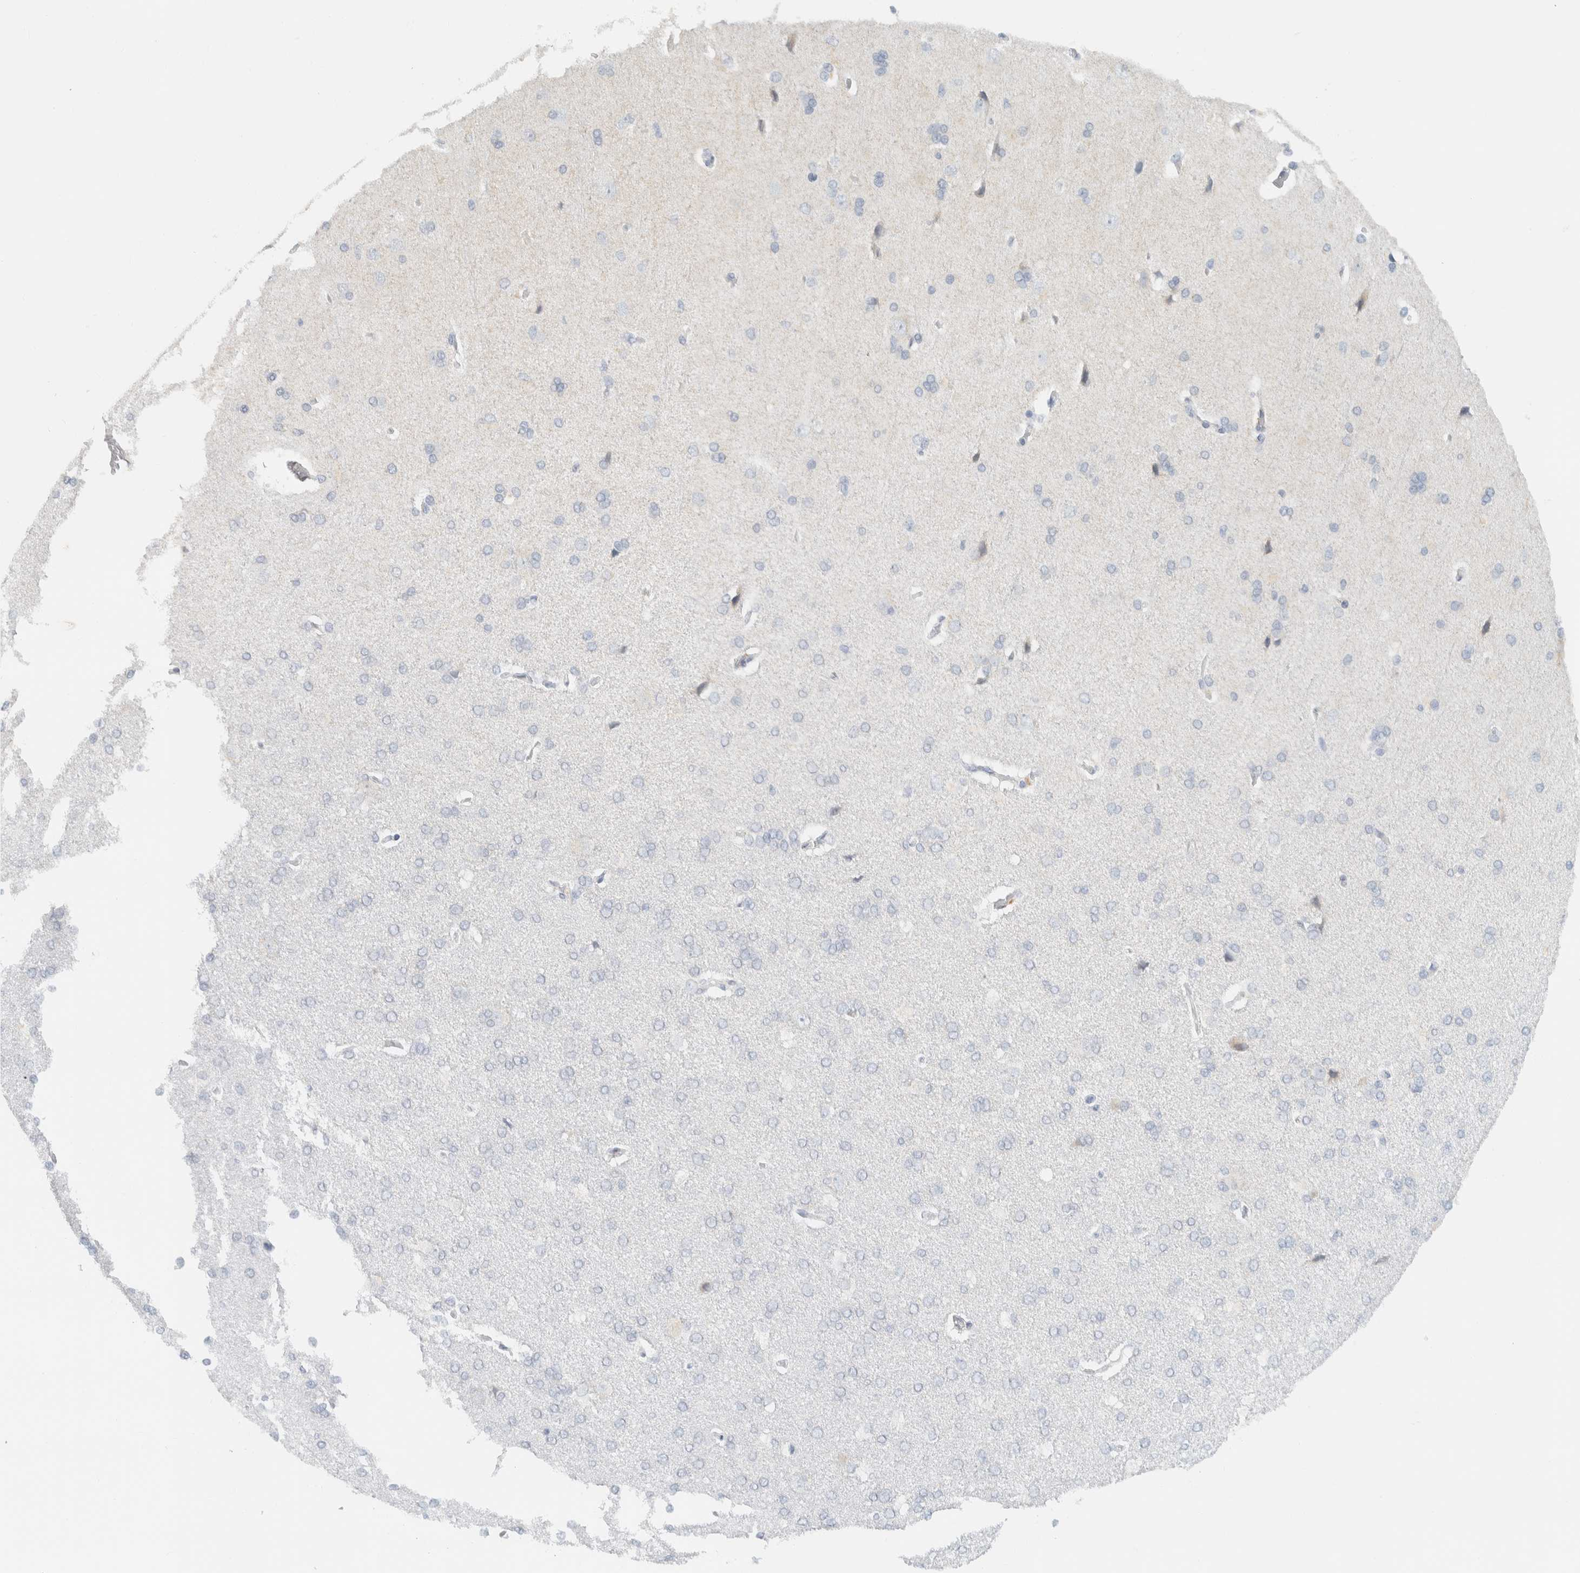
{"staining": {"intensity": "negative", "quantity": "none", "location": "none"}, "tissue": "cerebral cortex", "cell_type": "Endothelial cells", "image_type": "normal", "snomed": [{"axis": "morphology", "description": "Normal tissue, NOS"}, {"axis": "topography", "description": "Cerebral cortex"}], "caption": "DAB (3,3'-diaminobenzidine) immunohistochemical staining of benign cerebral cortex demonstrates no significant expression in endothelial cells. Brightfield microscopy of IHC stained with DAB (brown) and hematoxylin (blue), captured at high magnification.", "gene": "C1QTNF12", "patient": {"sex": "male", "age": 62}}